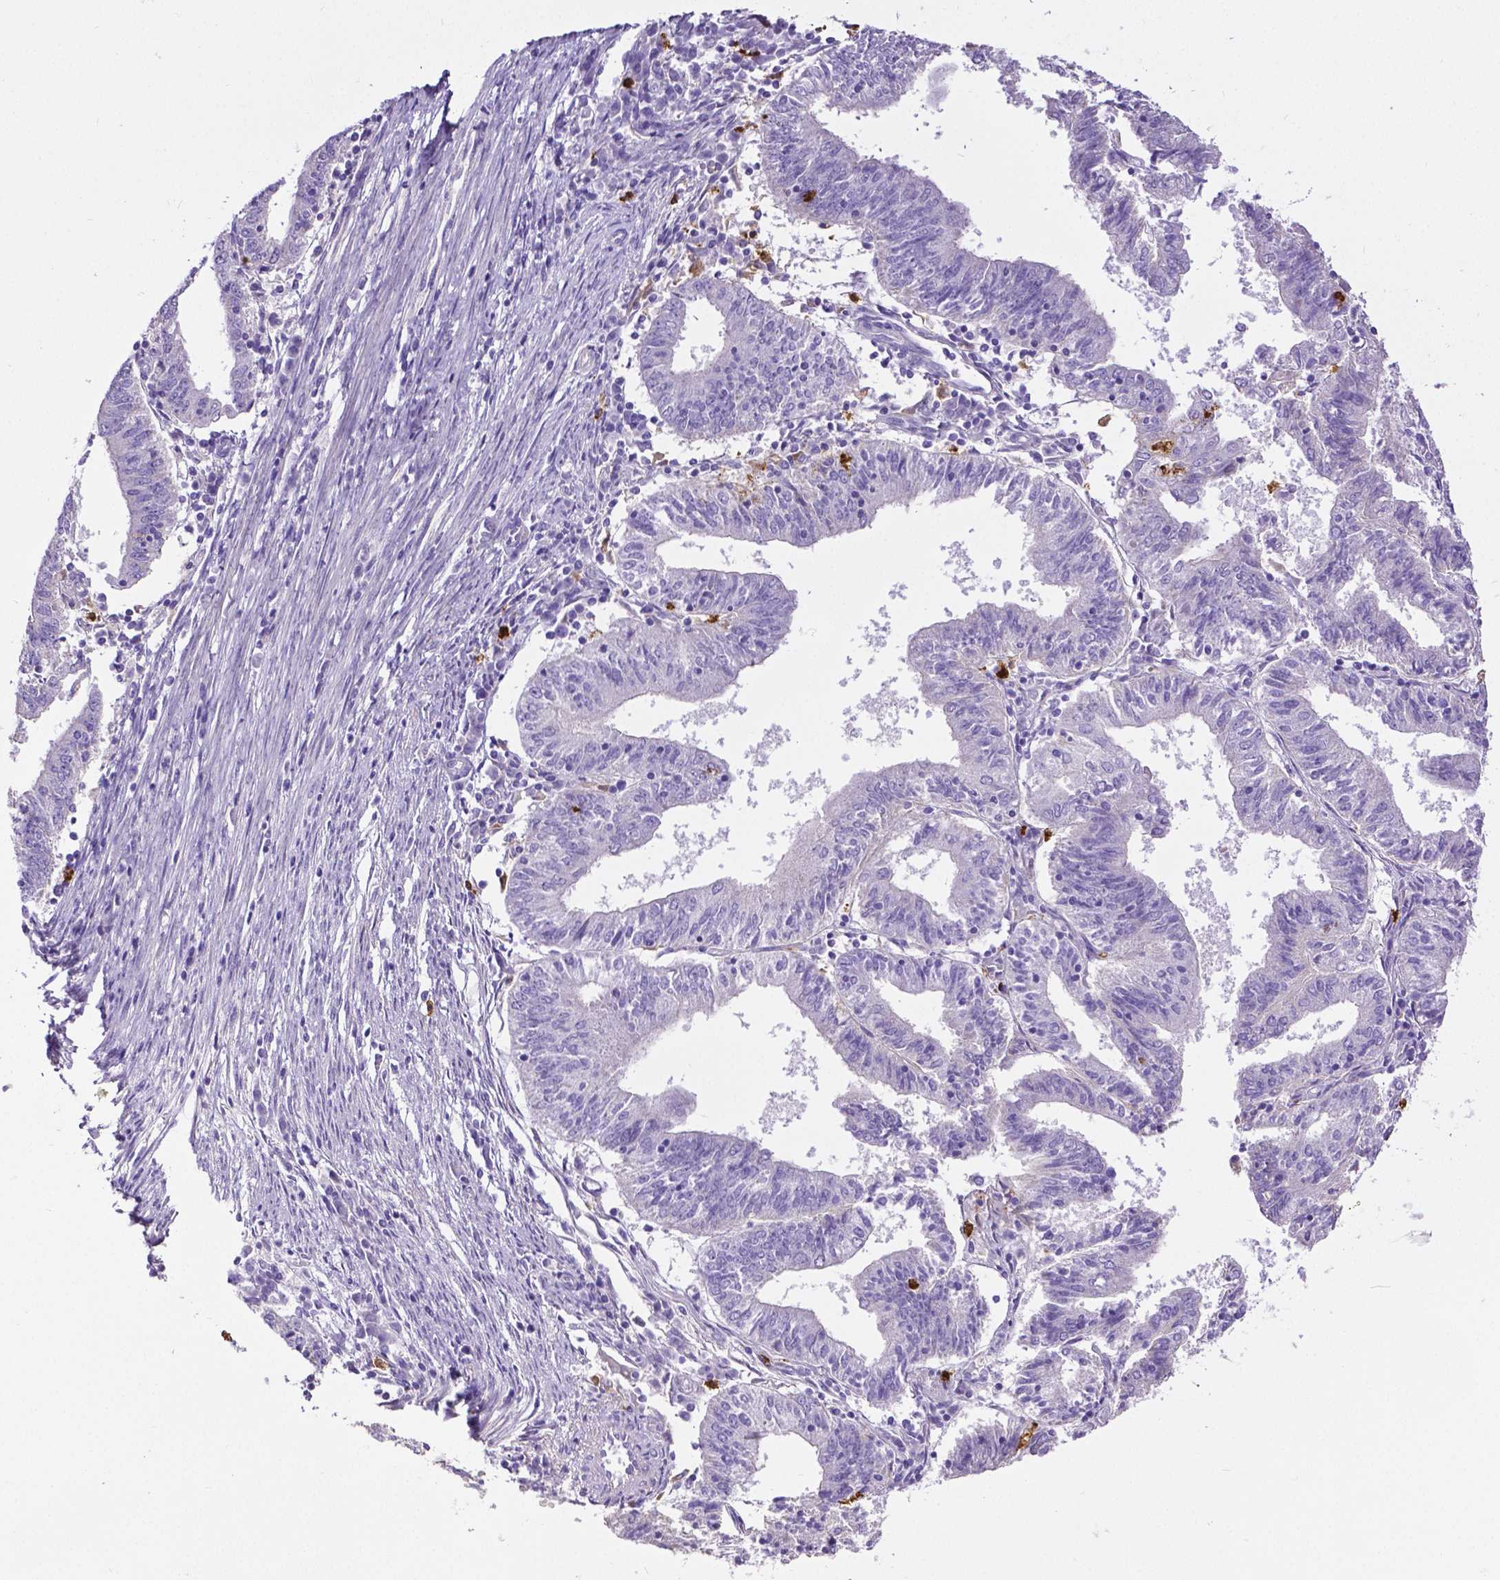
{"staining": {"intensity": "negative", "quantity": "none", "location": "none"}, "tissue": "endometrial cancer", "cell_type": "Tumor cells", "image_type": "cancer", "snomed": [{"axis": "morphology", "description": "Adenocarcinoma, NOS"}, {"axis": "topography", "description": "Endometrium"}], "caption": "Immunohistochemistry histopathology image of human endometrial cancer (adenocarcinoma) stained for a protein (brown), which shows no positivity in tumor cells.", "gene": "MMP9", "patient": {"sex": "female", "age": 82}}